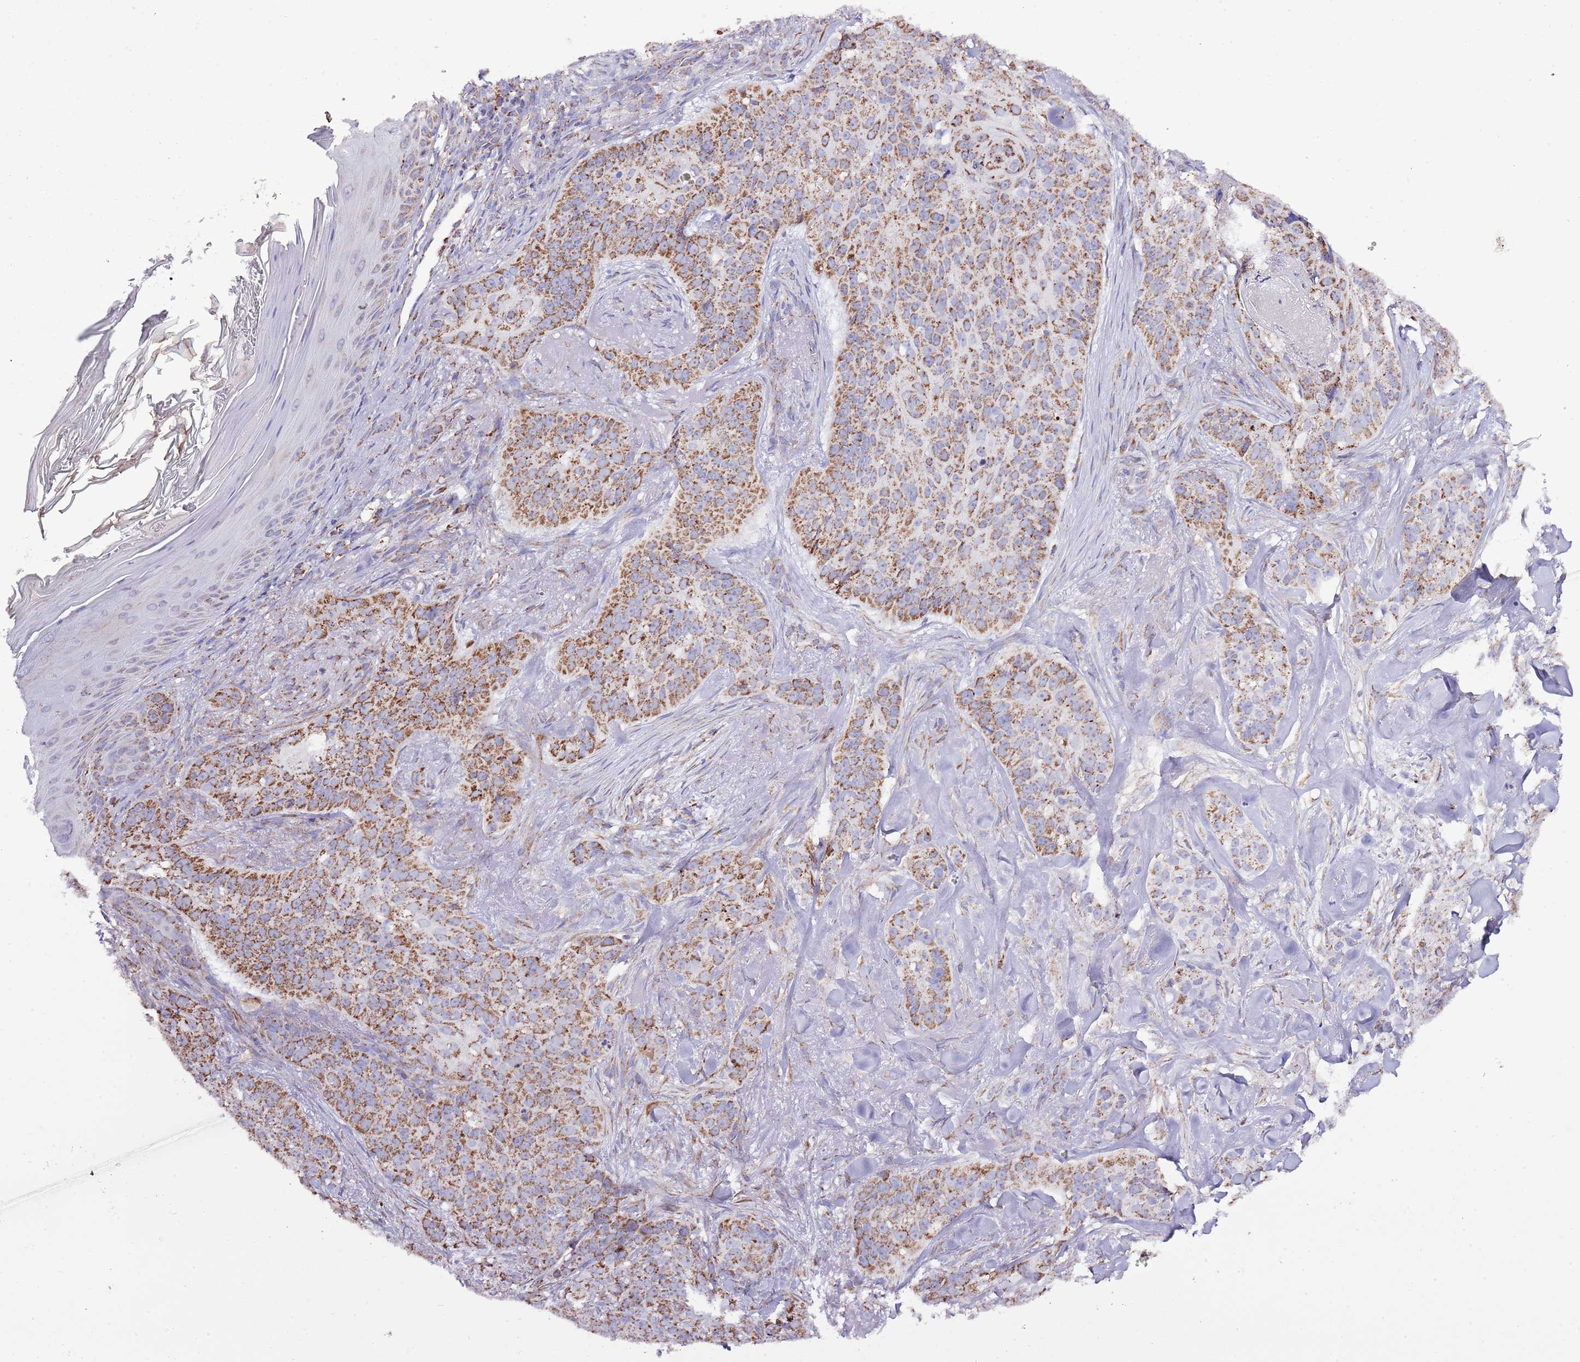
{"staining": {"intensity": "moderate", "quantity": ">75%", "location": "cytoplasmic/membranous"}, "tissue": "skin cancer", "cell_type": "Tumor cells", "image_type": "cancer", "snomed": [{"axis": "morphology", "description": "Basal cell carcinoma"}, {"axis": "topography", "description": "Skin"}], "caption": "The immunohistochemical stain highlights moderate cytoplasmic/membranous expression in tumor cells of skin cancer (basal cell carcinoma) tissue. The protein of interest is shown in brown color, while the nuclei are stained blue.", "gene": "TEKTIP1", "patient": {"sex": "female", "age": 92}}